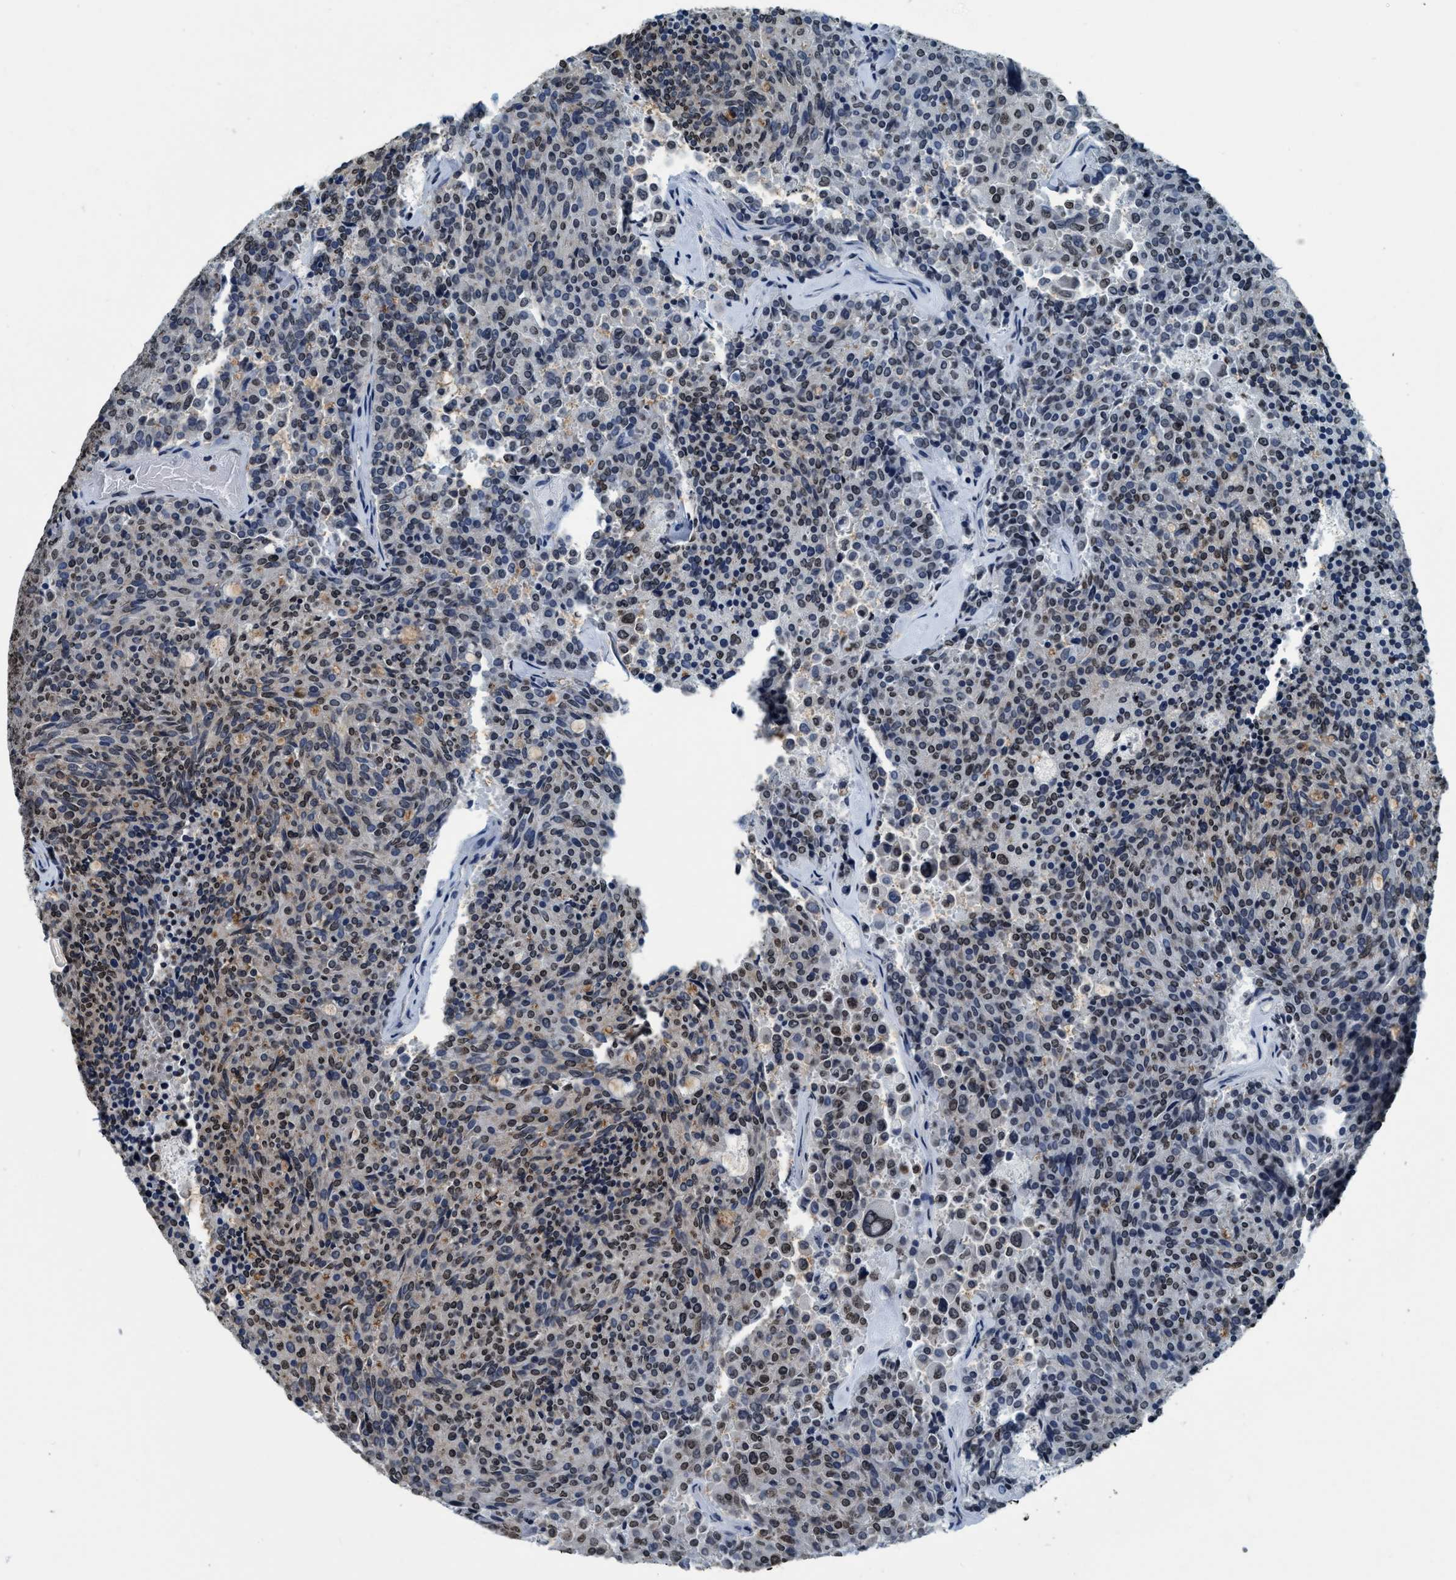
{"staining": {"intensity": "weak", "quantity": "25%-75%", "location": "nuclear"}, "tissue": "carcinoid", "cell_type": "Tumor cells", "image_type": "cancer", "snomed": [{"axis": "morphology", "description": "Carcinoid, malignant, NOS"}, {"axis": "topography", "description": "Pancreas"}], "caption": "The image displays a brown stain indicating the presence of a protein in the nuclear of tumor cells in malignant carcinoid.", "gene": "CCNE2", "patient": {"sex": "female", "age": 54}}